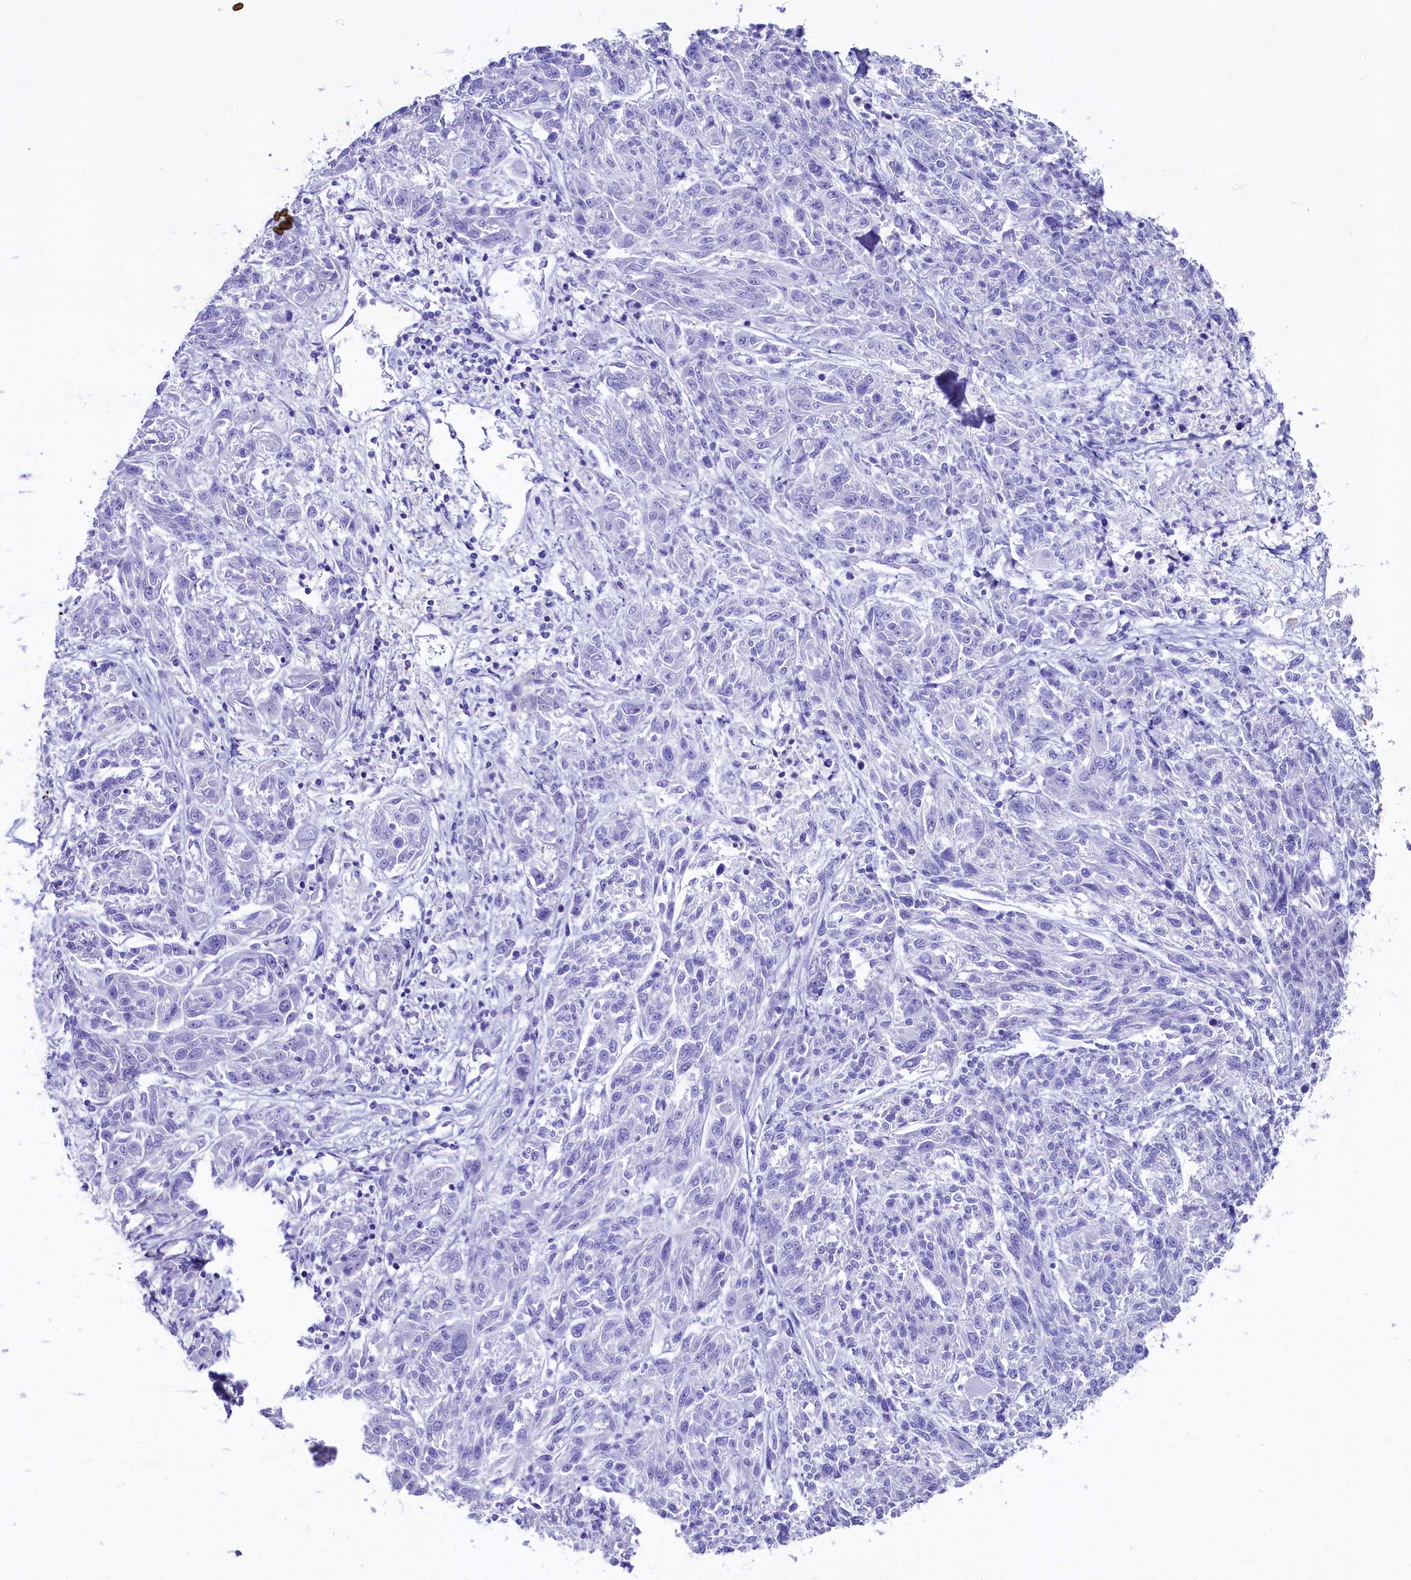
{"staining": {"intensity": "negative", "quantity": "none", "location": "none"}, "tissue": "melanoma", "cell_type": "Tumor cells", "image_type": "cancer", "snomed": [{"axis": "morphology", "description": "Malignant melanoma, NOS"}, {"axis": "topography", "description": "Skin"}], "caption": "There is no significant positivity in tumor cells of melanoma. (DAB (3,3'-diaminobenzidine) IHC visualized using brightfield microscopy, high magnification).", "gene": "RBP3", "patient": {"sex": "male", "age": 53}}